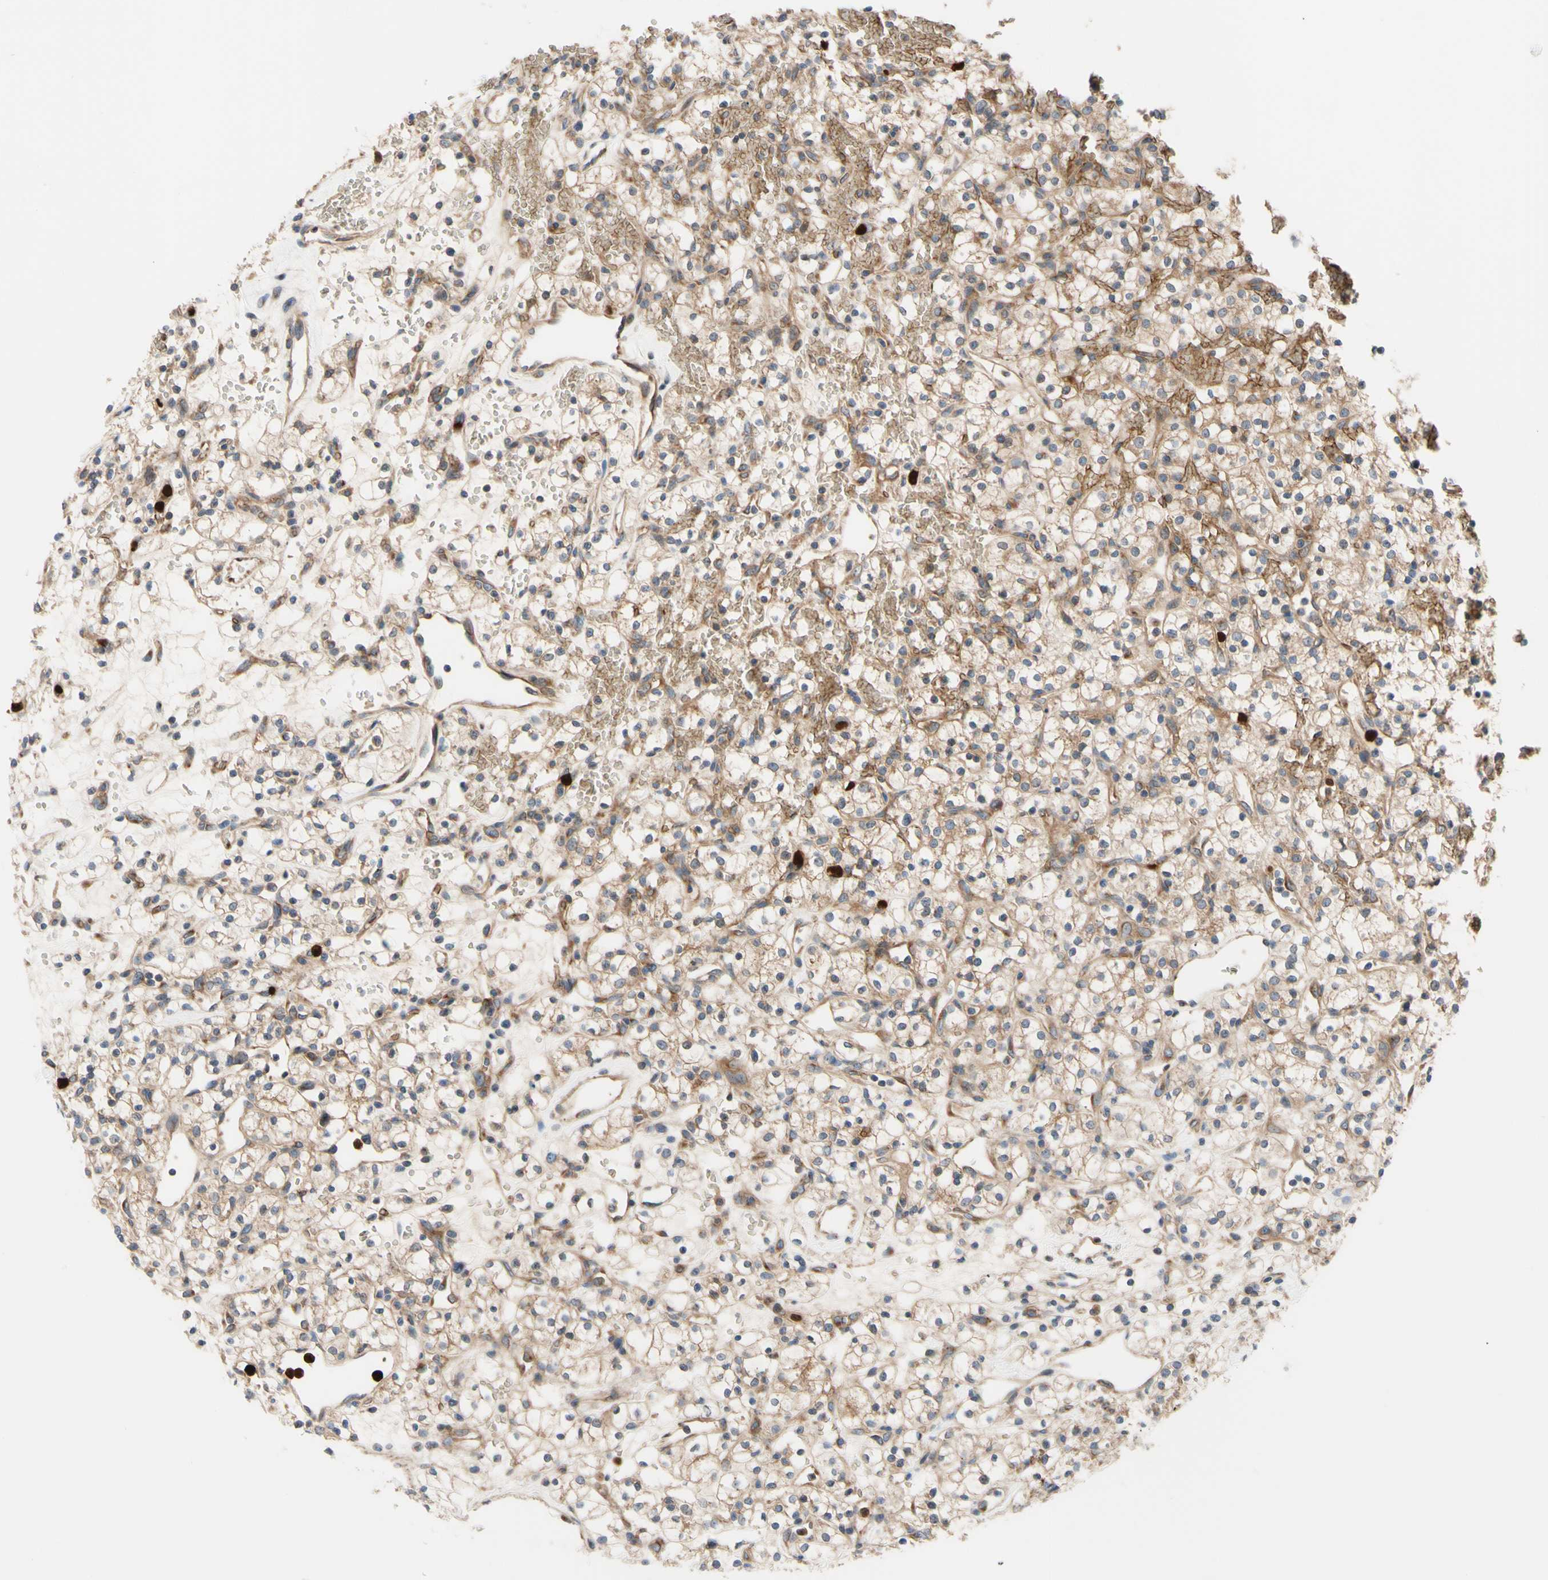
{"staining": {"intensity": "moderate", "quantity": ">75%", "location": "cytoplasmic/membranous"}, "tissue": "renal cancer", "cell_type": "Tumor cells", "image_type": "cancer", "snomed": [{"axis": "morphology", "description": "Adenocarcinoma, NOS"}, {"axis": "topography", "description": "Kidney"}], "caption": "Immunohistochemistry of human renal cancer (adenocarcinoma) shows medium levels of moderate cytoplasmic/membranous positivity in about >75% of tumor cells.", "gene": "USP9X", "patient": {"sex": "female", "age": 60}}